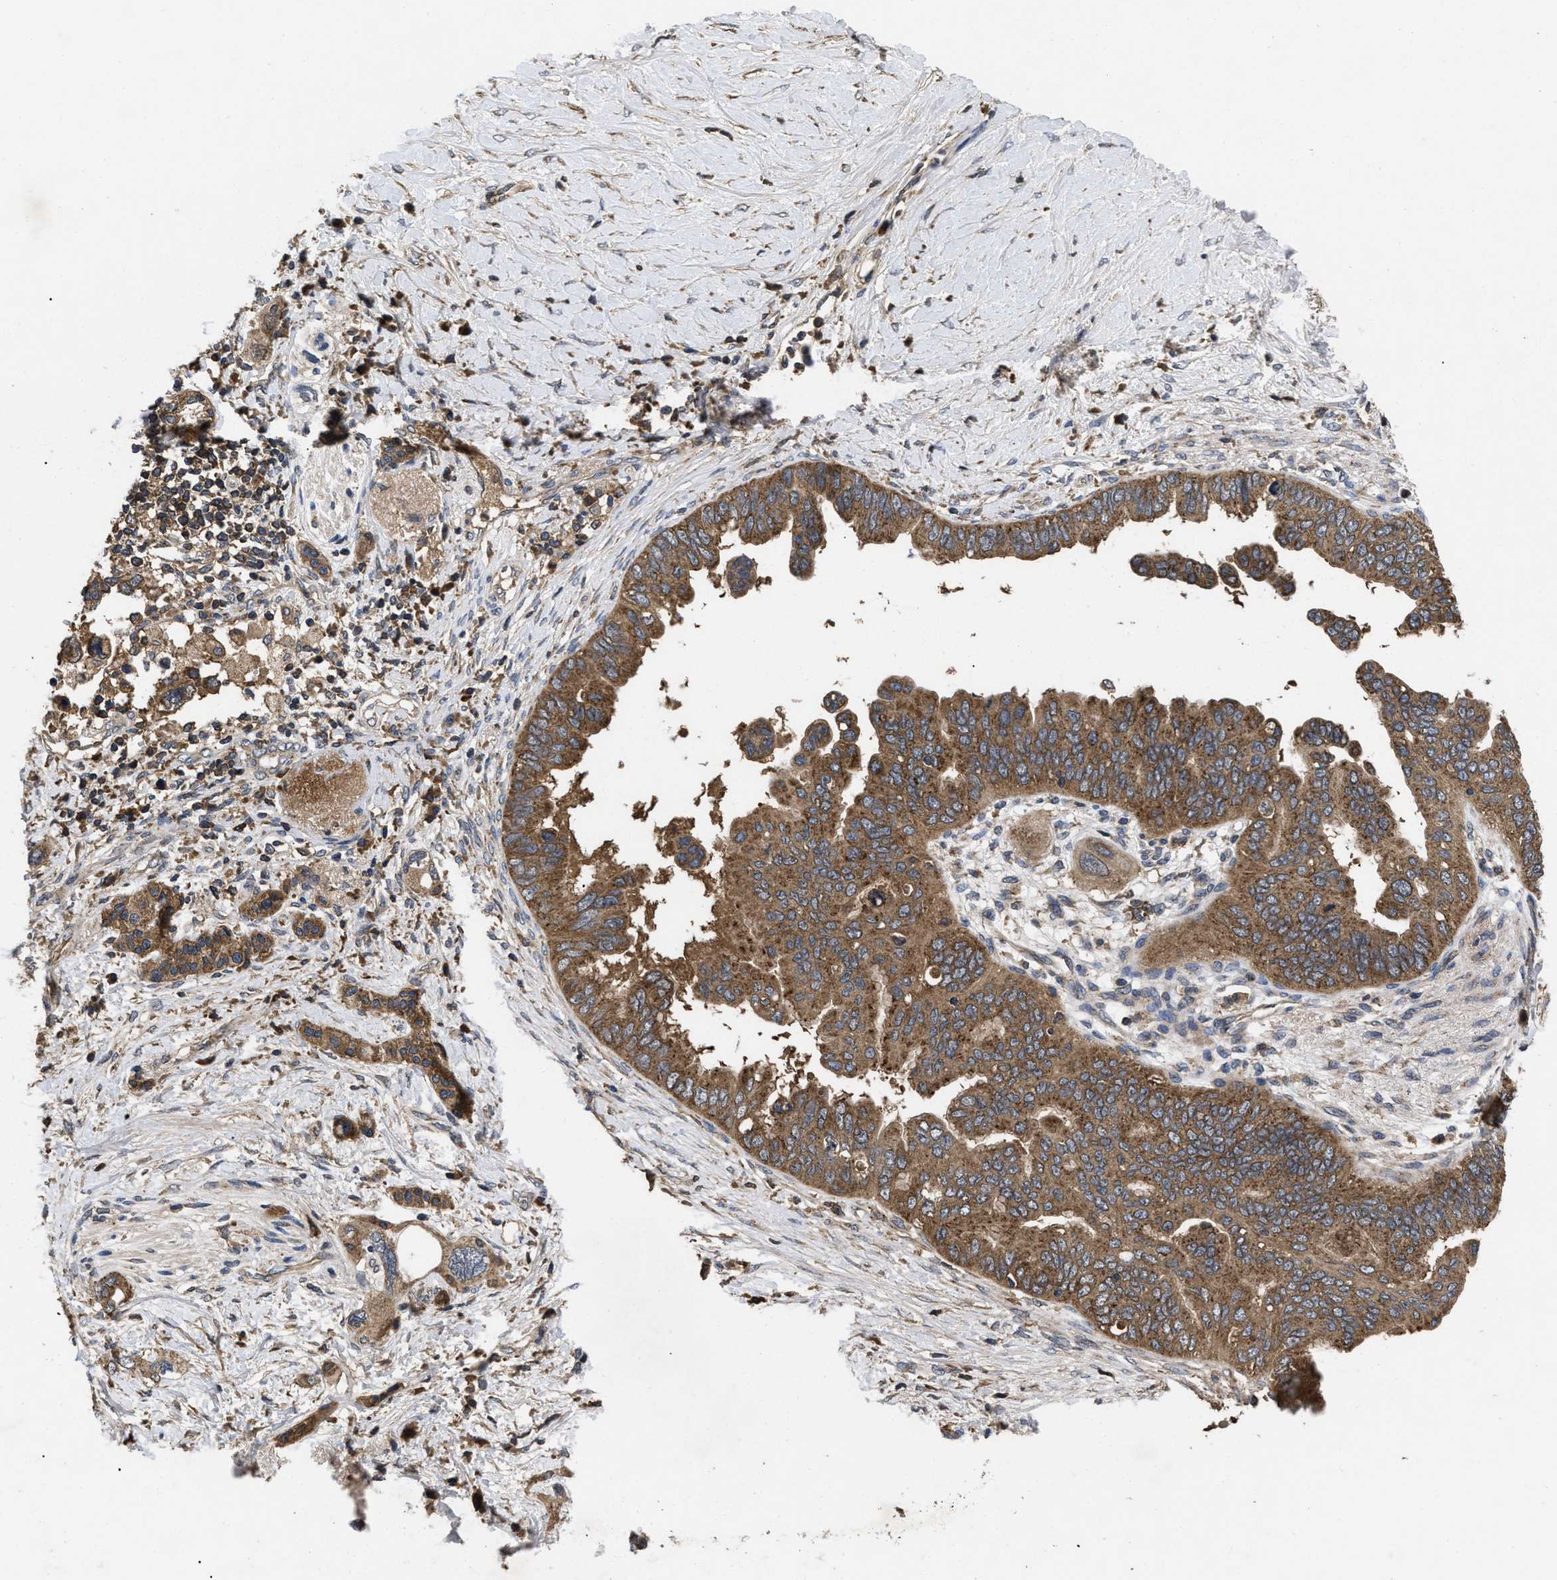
{"staining": {"intensity": "moderate", "quantity": ">75%", "location": "cytoplasmic/membranous"}, "tissue": "pancreatic cancer", "cell_type": "Tumor cells", "image_type": "cancer", "snomed": [{"axis": "morphology", "description": "Adenocarcinoma, NOS"}, {"axis": "topography", "description": "Pancreas"}], "caption": "The immunohistochemical stain highlights moderate cytoplasmic/membranous staining in tumor cells of pancreatic cancer (adenocarcinoma) tissue.", "gene": "LRRC3", "patient": {"sex": "female", "age": 56}}